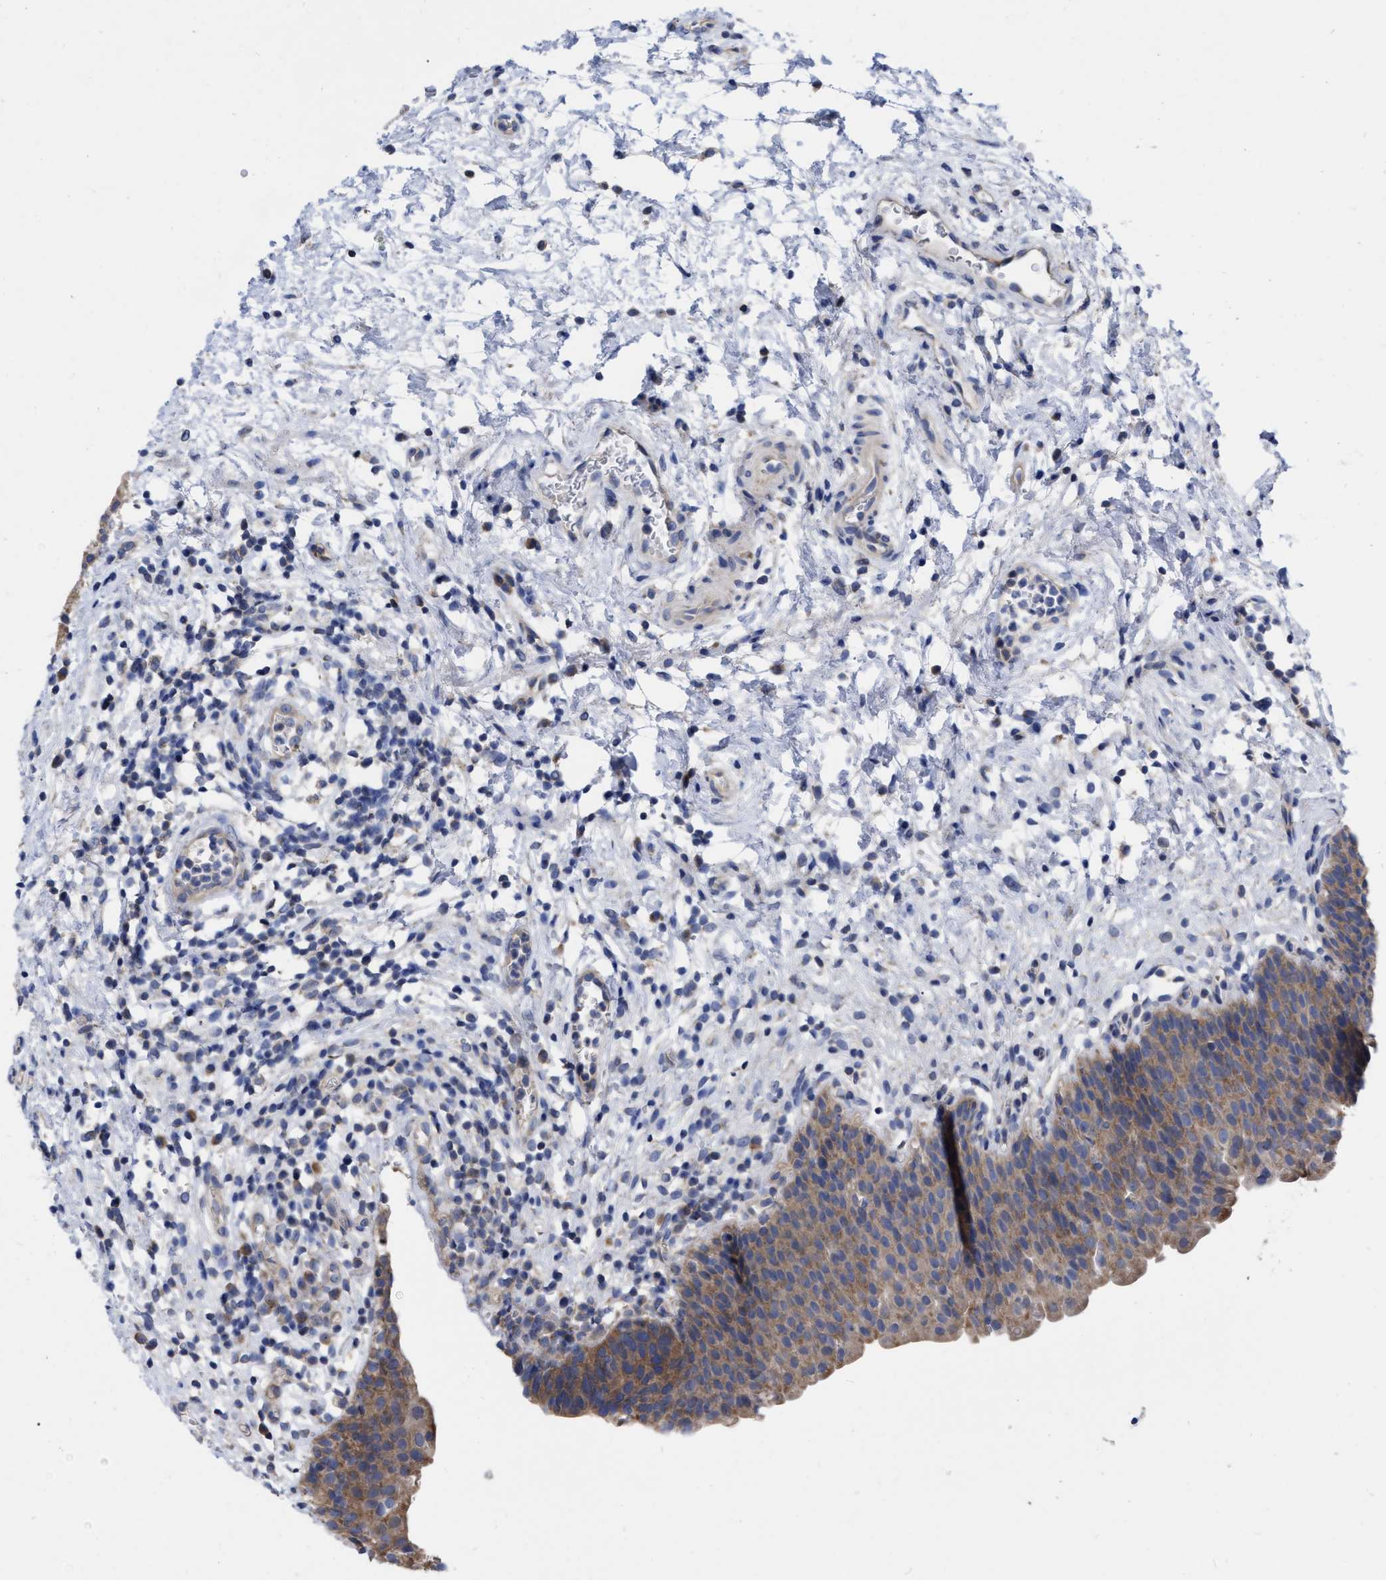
{"staining": {"intensity": "moderate", "quantity": ">75%", "location": "cytoplasmic/membranous"}, "tissue": "urinary bladder", "cell_type": "Urothelial cells", "image_type": "normal", "snomed": [{"axis": "morphology", "description": "Normal tissue, NOS"}, {"axis": "topography", "description": "Urinary bladder"}], "caption": "Moderate cytoplasmic/membranous positivity is appreciated in approximately >75% of urothelial cells in benign urinary bladder. (Stains: DAB in brown, nuclei in blue, Microscopy: brightfield microscopy at high magnification).", "gene": "CDKN2C", "patient": {"sex": "male", "age": 37}}